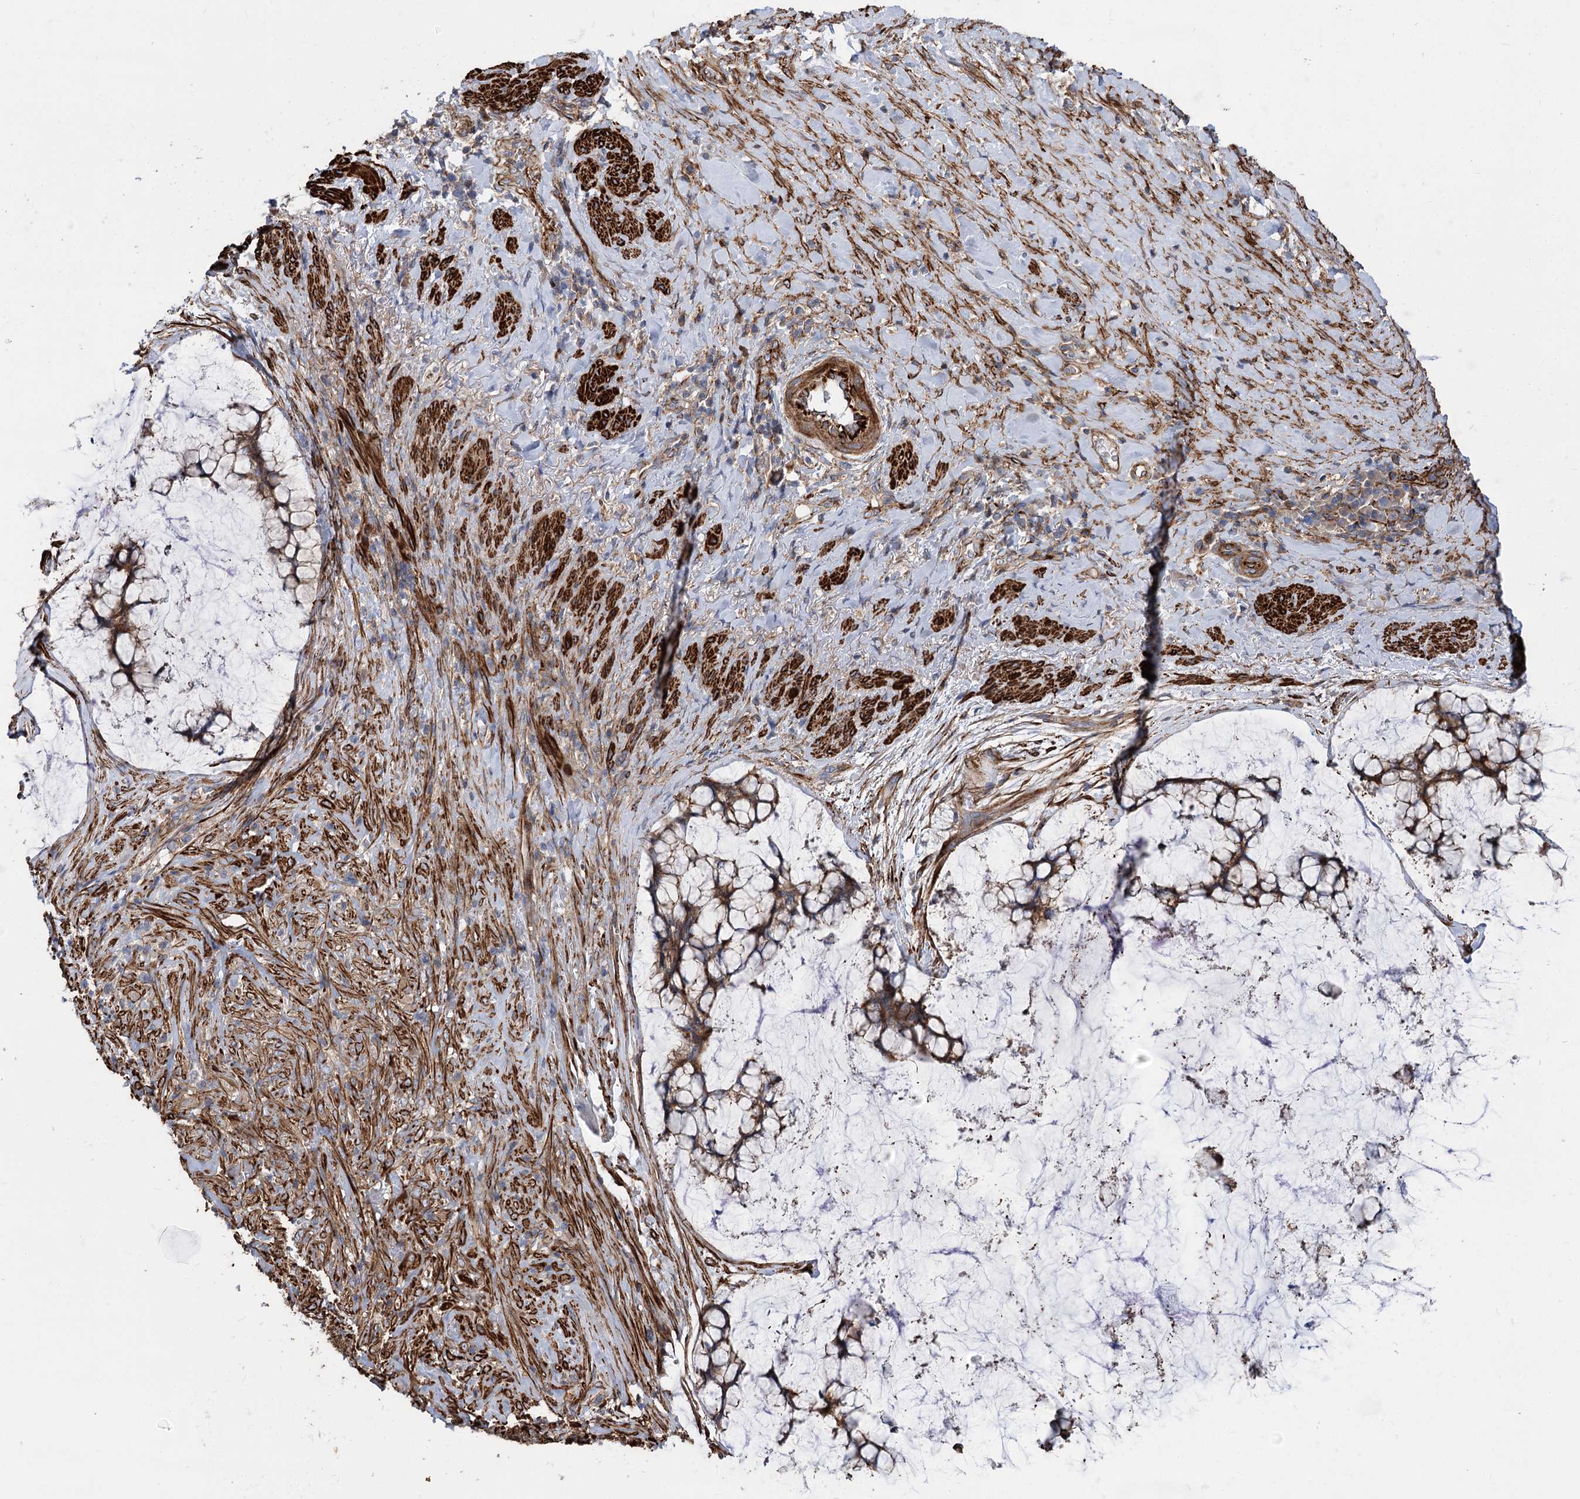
{"staining": {"intensity": "moderate", "quantity": ">75%", "location": "cytoplasmic/membranous"}, "tissue": "ovarian cancer", "cell_type": "Tumor cells", "image_type": "cancer", "snomed": [{"axis": "morphology", "description": "Cystadenocarcinoma, mucinous, NOS"}, {"axis": "topography", "description": "Ovary"}], "caption": "Immunohistochemical staining of human ovarian cancer demonstrates medium levels of moderate cytoplasmic/membranous protein positivity in about >75% of tumor cells.", "gene": "DPP3", "patient": {"sex": "female", "age": 42}}